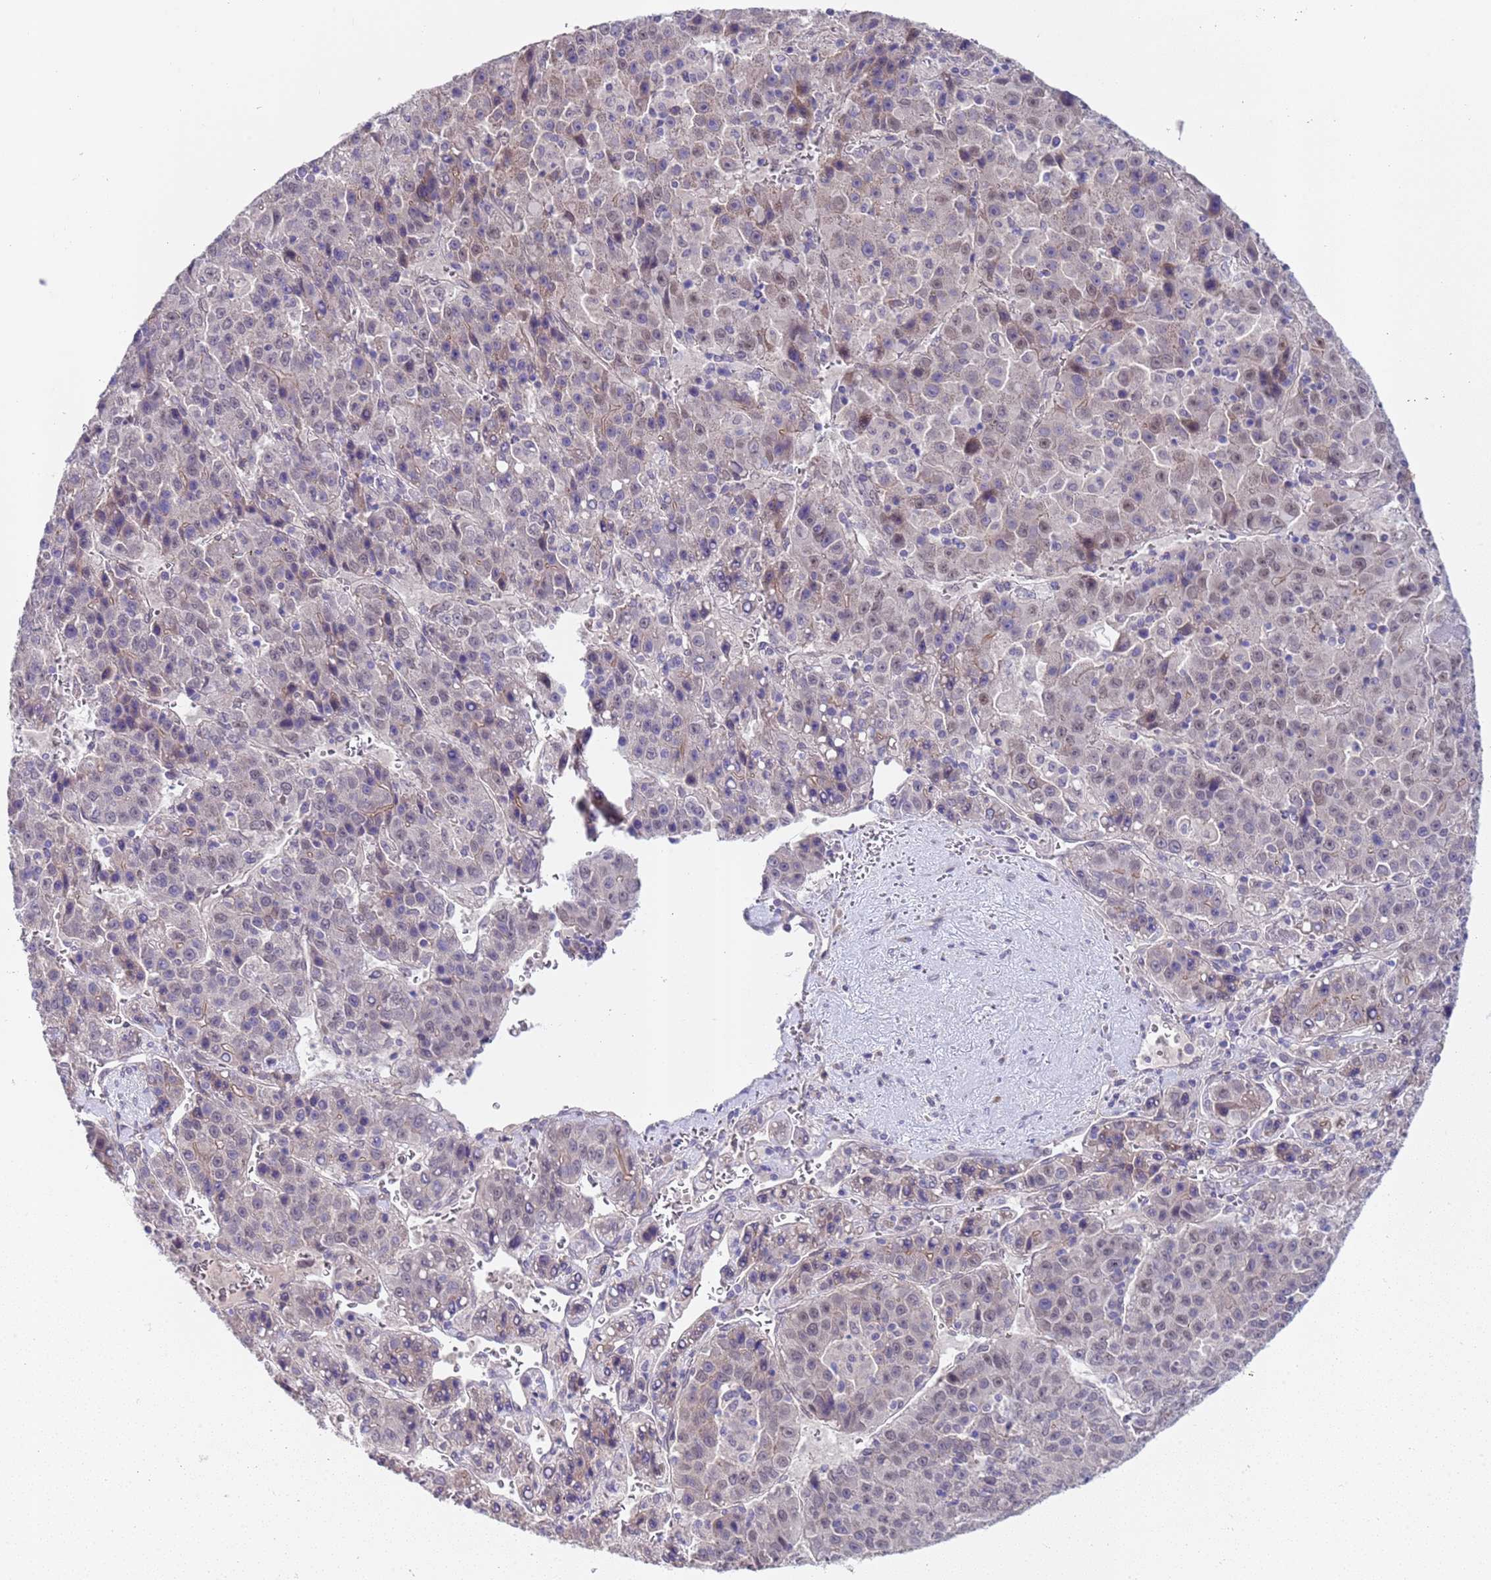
{"staining": {"intensity": "weak", "quantity": "<25%", "location": "cytoplasmic/membranous,nuclear"}, "tissue": "liver cancer", "cell_type": "Tumor cells", "image_type": "cancer", "snomed": [{"axis": "morphology", "description": "Carcinoma, Hepatocellular, NOS"}, {"axis": "topography", "description": "Liver"}], "caption": "Immunohistochemistry image of neoplastic tissue: liver cancer stained with DAB shows no significant protein staining in tumor cells.", "gene": "TRMT10A", "patient": {"sex": "female", "age": 53}}